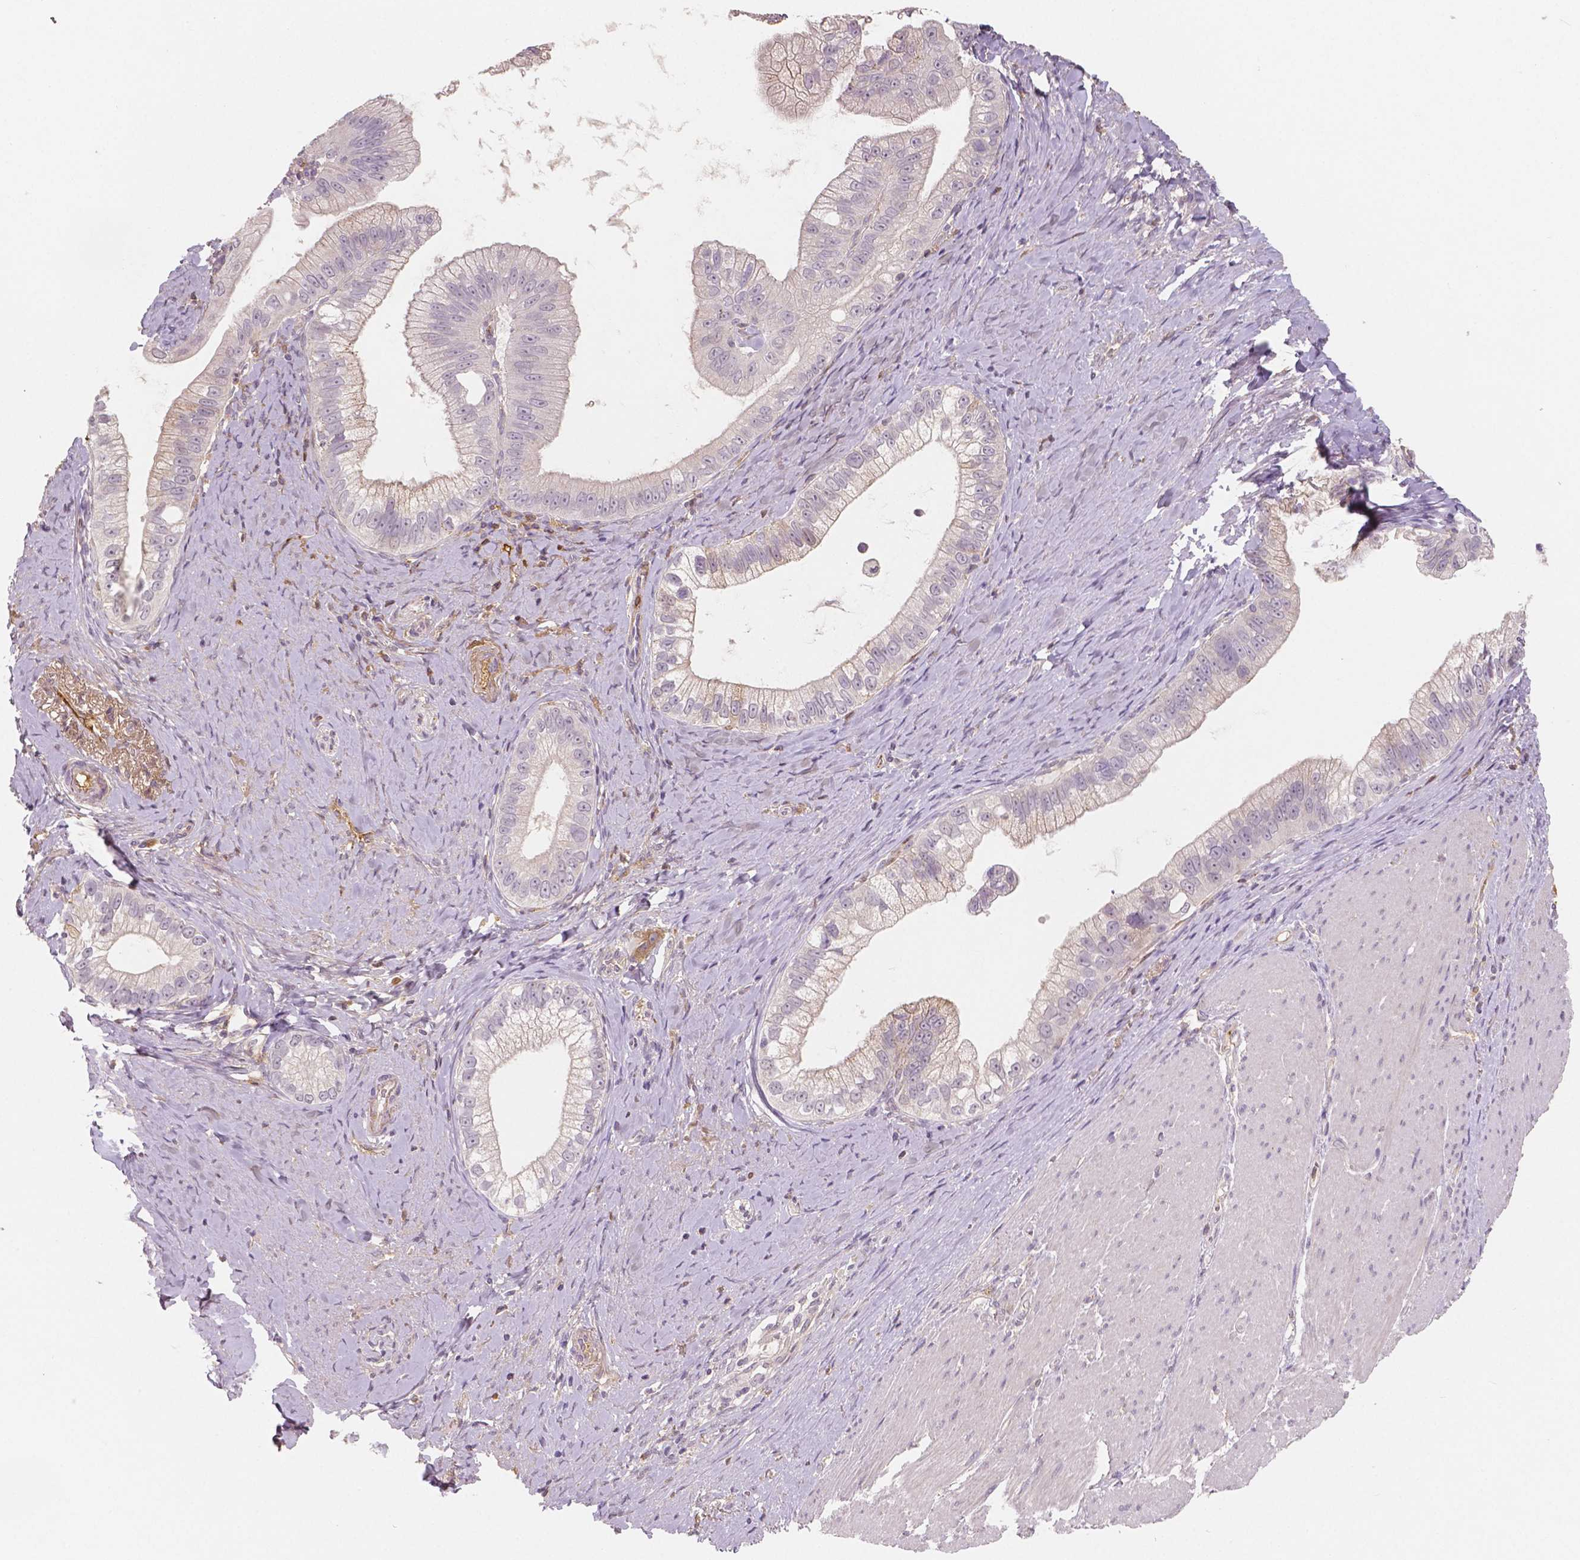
{"staining": {"intensity": "negative", "quantity": "none", "location": "none"}, "tissue": "pancreatic cancer", "cell_type": "Tumor cells", "image_type": "cancer", "snomed": [{"axis": "morphology", "description": "Adenocarcinoma, NOS"}, {"axis": "topography", "description": "Pancreas"}], "caption": "Tumor cells are negative for brown protein staining in pancreatic cancer.", "gene": "APOA4", "patient": {"sex": "male", "age": 70}}